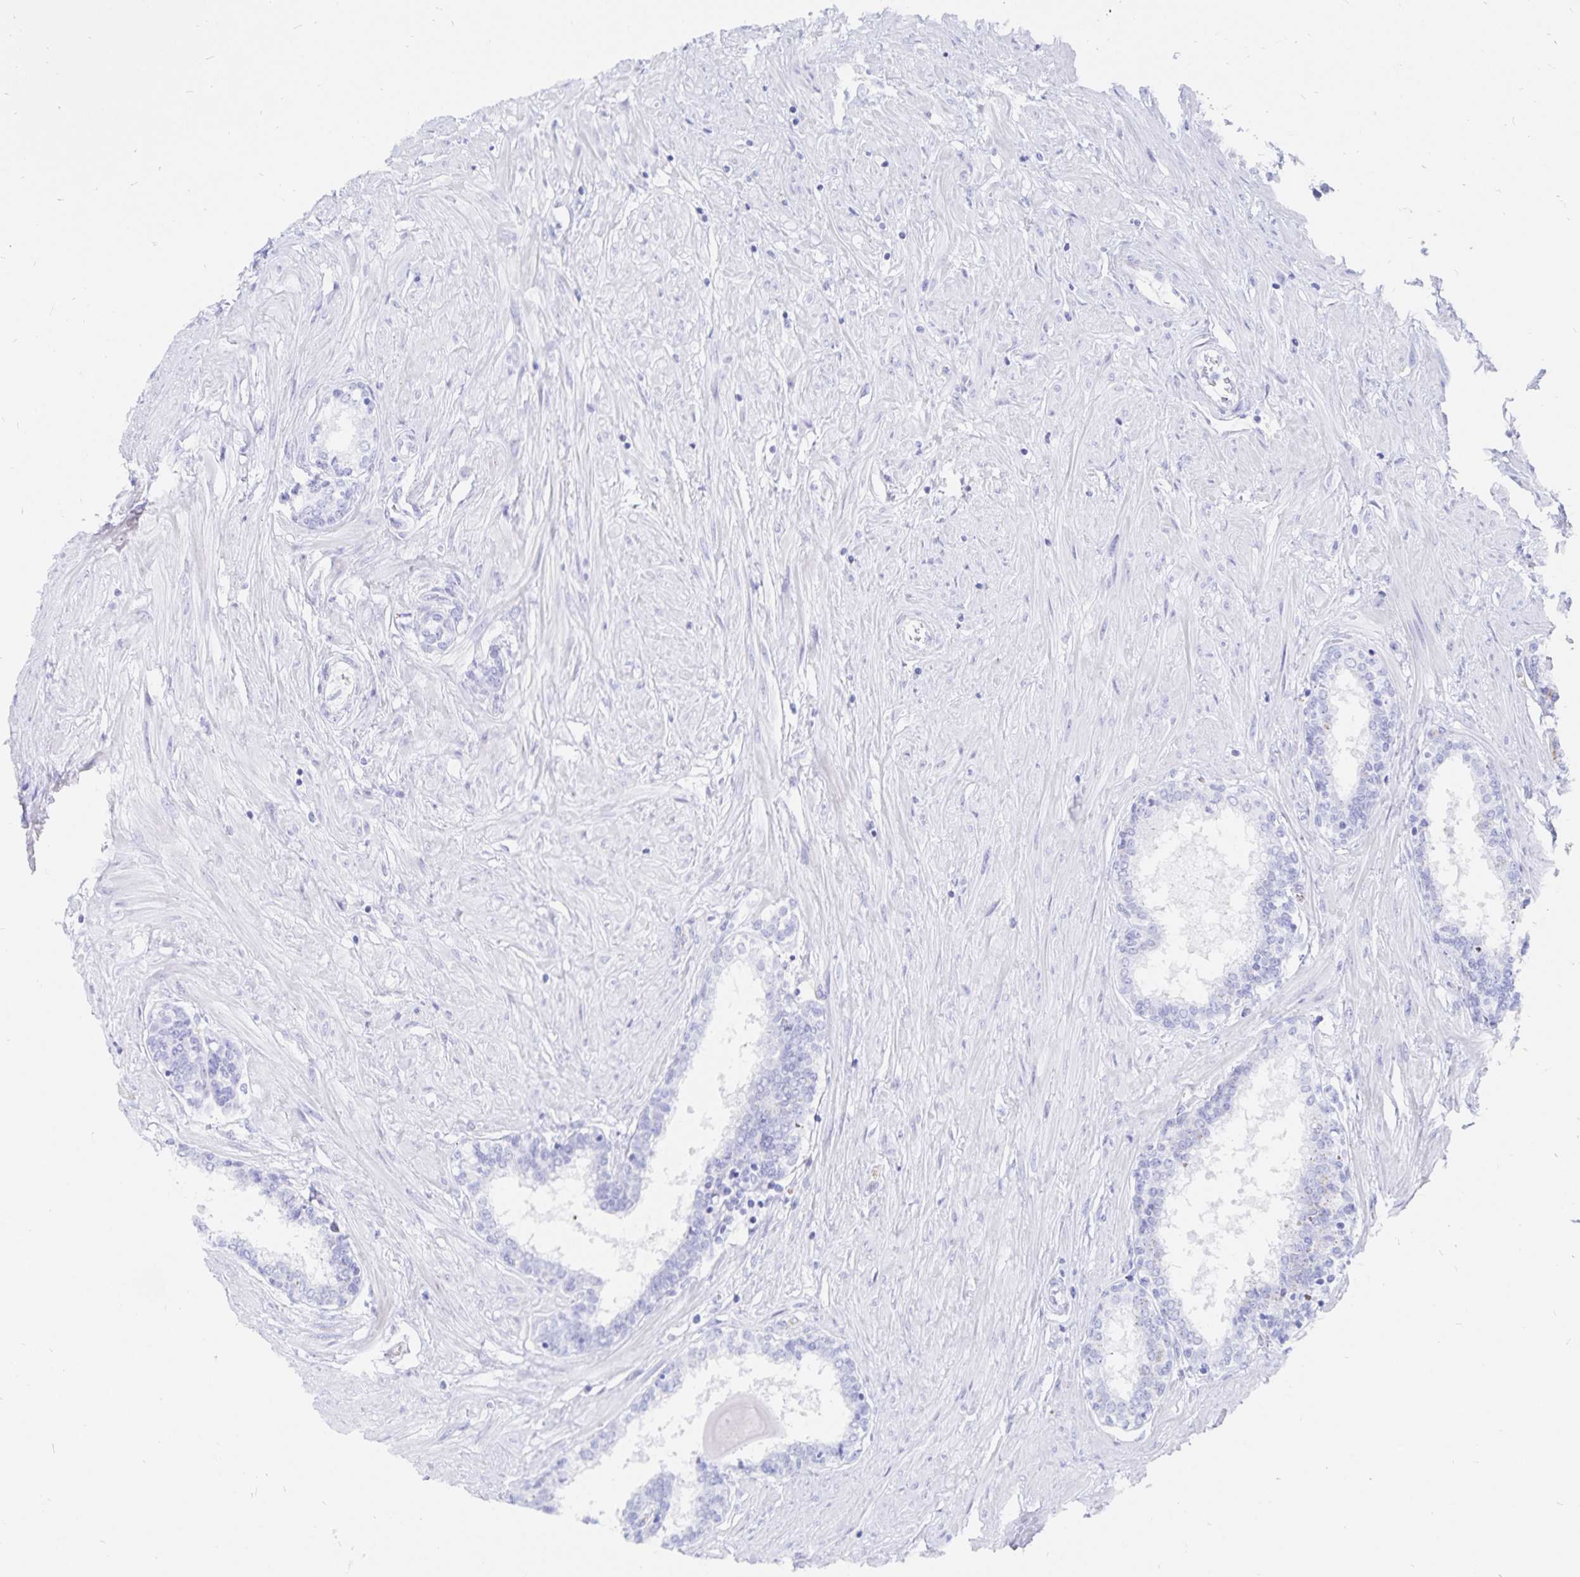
{"staining": {"intensity": "negative", "quantity": "none", "location": "none"}, "tissue": "prostate", "cell_type": "Glandular cells", "image_type": "normal", "snomed": [{"axis": "morphology", "description": "Normal tissue, NOS"}, {"axis": "topography", "description": "Prostate"}], "caption": "IHC of normal human prostate displays no positivity in glandular cells.", "gene": "INSL5", "patient": {"sex": "male", "age": 55}}